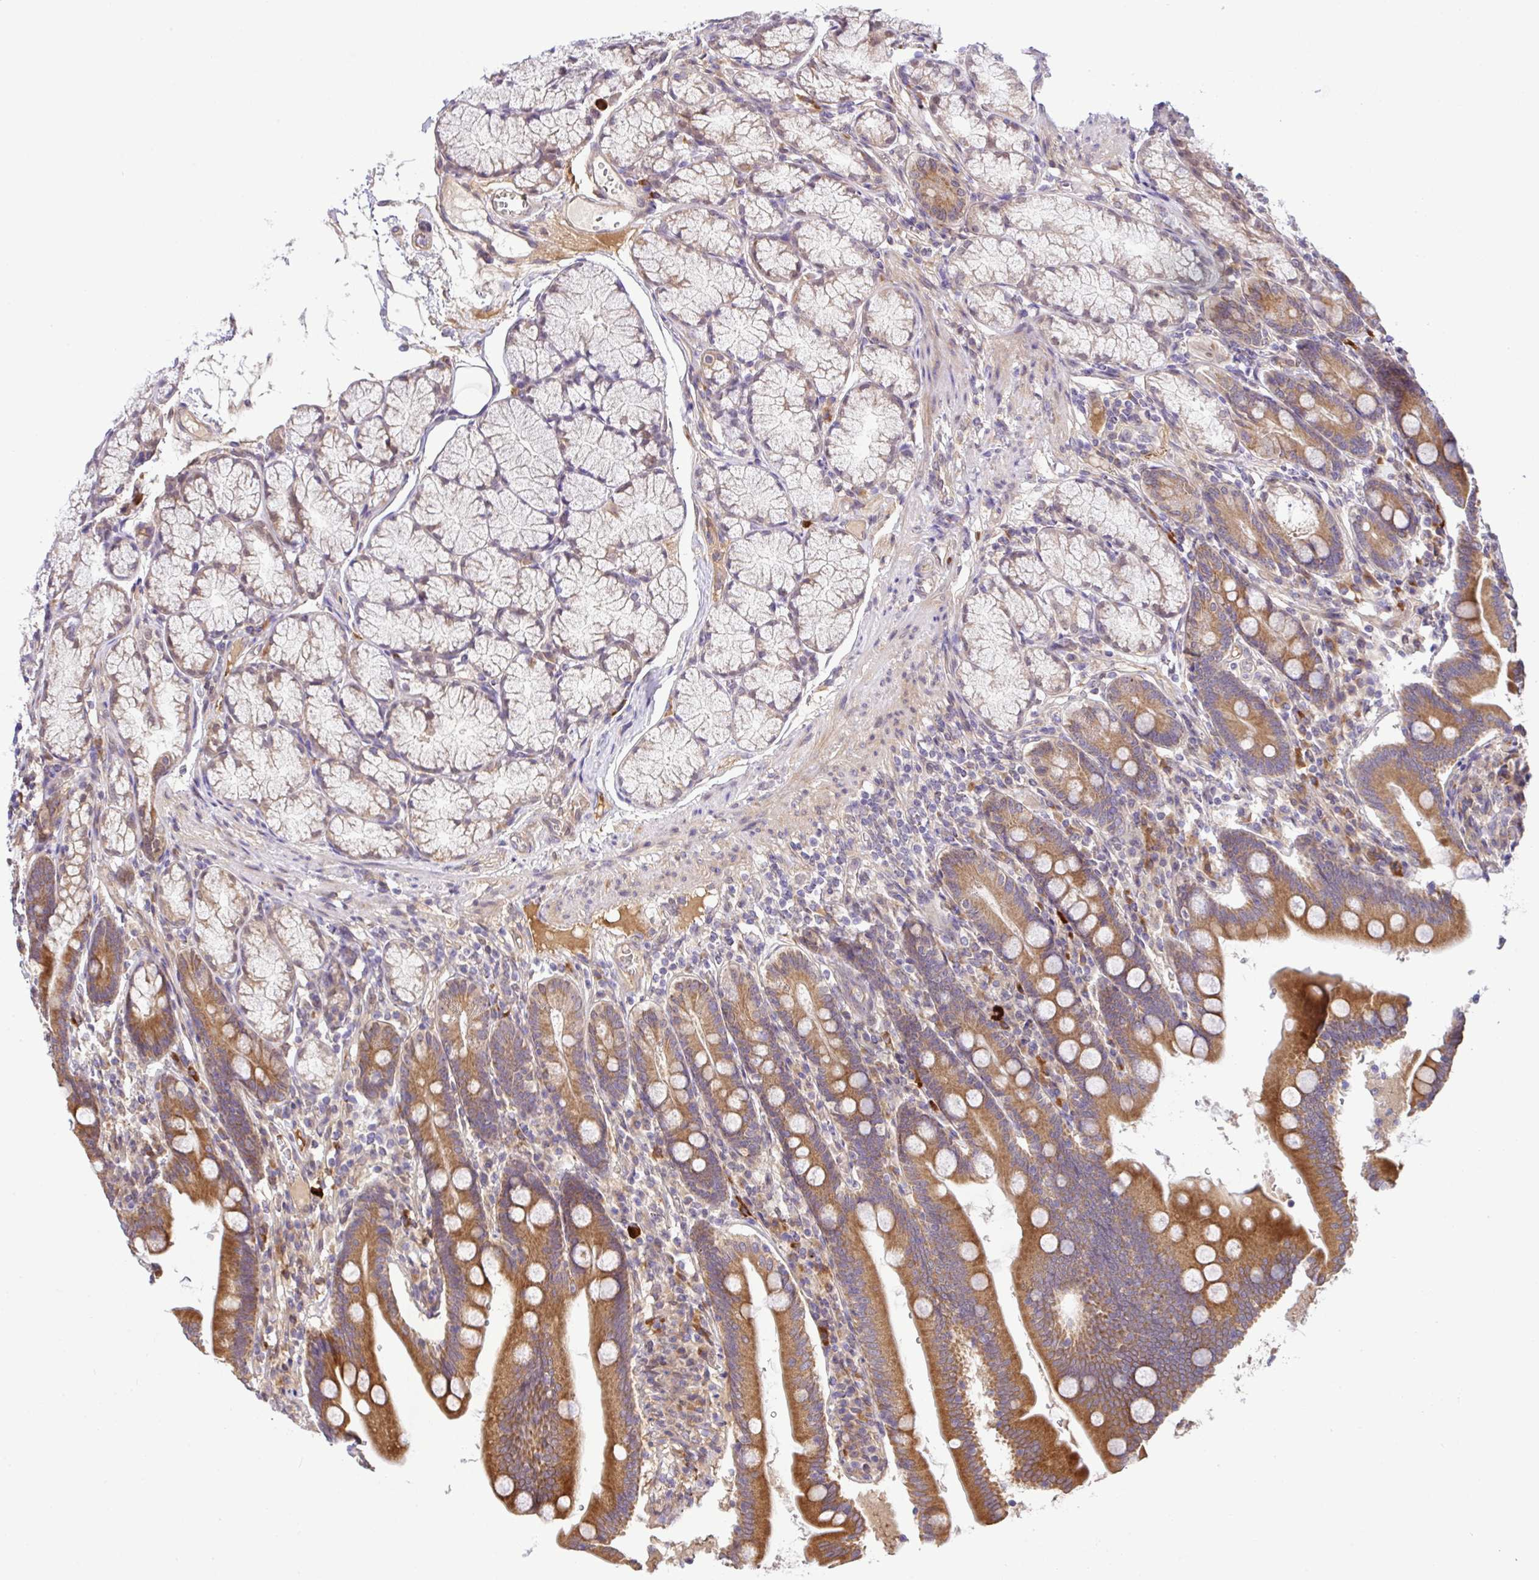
{"staining": {"intensity": "strong", "quantity": ">75%", "location": "cytoplasmic/membranous"}, "tissue": "duodenum", "cell_type": "Glandular cells", "image_type": "normal", "snomed": [{"axis": "morphology", "description": "Normal tissue, NOS"}, {"axis": "topography", "description": "Duodenum"}], "caption": "The micrograph displays immunohistochemical staining of unremarkable duodenum. There is strong cytoplasmic/membranous staining is present in about >75% of glandular cells. Ihc stains the protein of interest in brown and the nuclei are stained blue.", "gene": "UBE4A", "patient": {"sex": "female", "age": 67}}